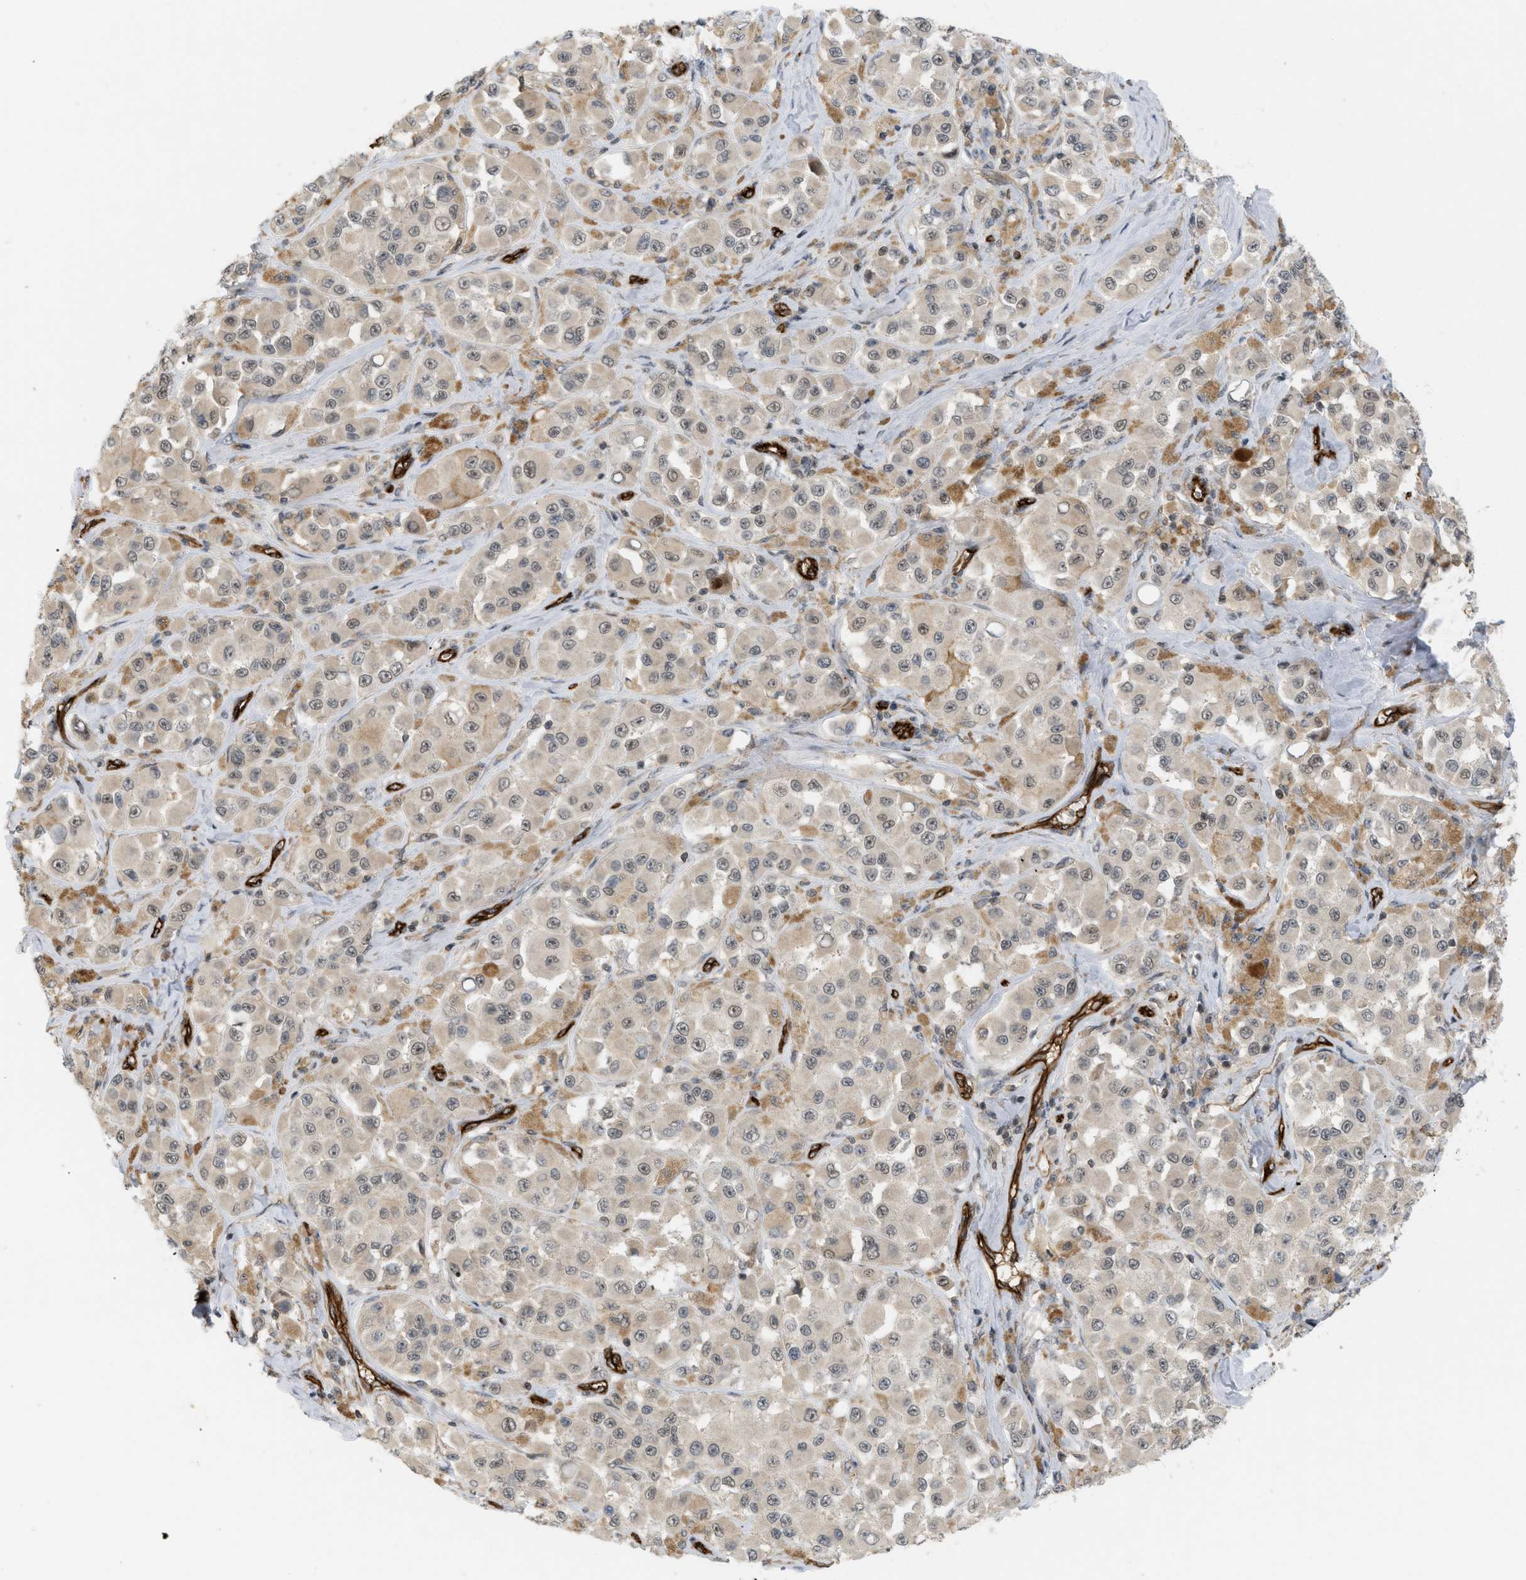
{"staining": {"intensity": "weak", "quantity": ">75%", "location": "cytoplasmic/membranous,nuclear"}, "tissue": "melanoma", "cell_type": "Tumor cells", "image_type": "cancer", "snomed": [{"axis": "morphology", "description": "Malignant melanoma, NOS"}, {"axis": "topography", "description": "Skin"}], "caption": "Weak cytoplasmic/membranous and nuclear positivity for a protein is appreciated in approximately >75% of tumor cells of malignant melanoma using immunohistochemistry.", "gene": "PALMD", "patient": {"sex": "male", "age": 84}}